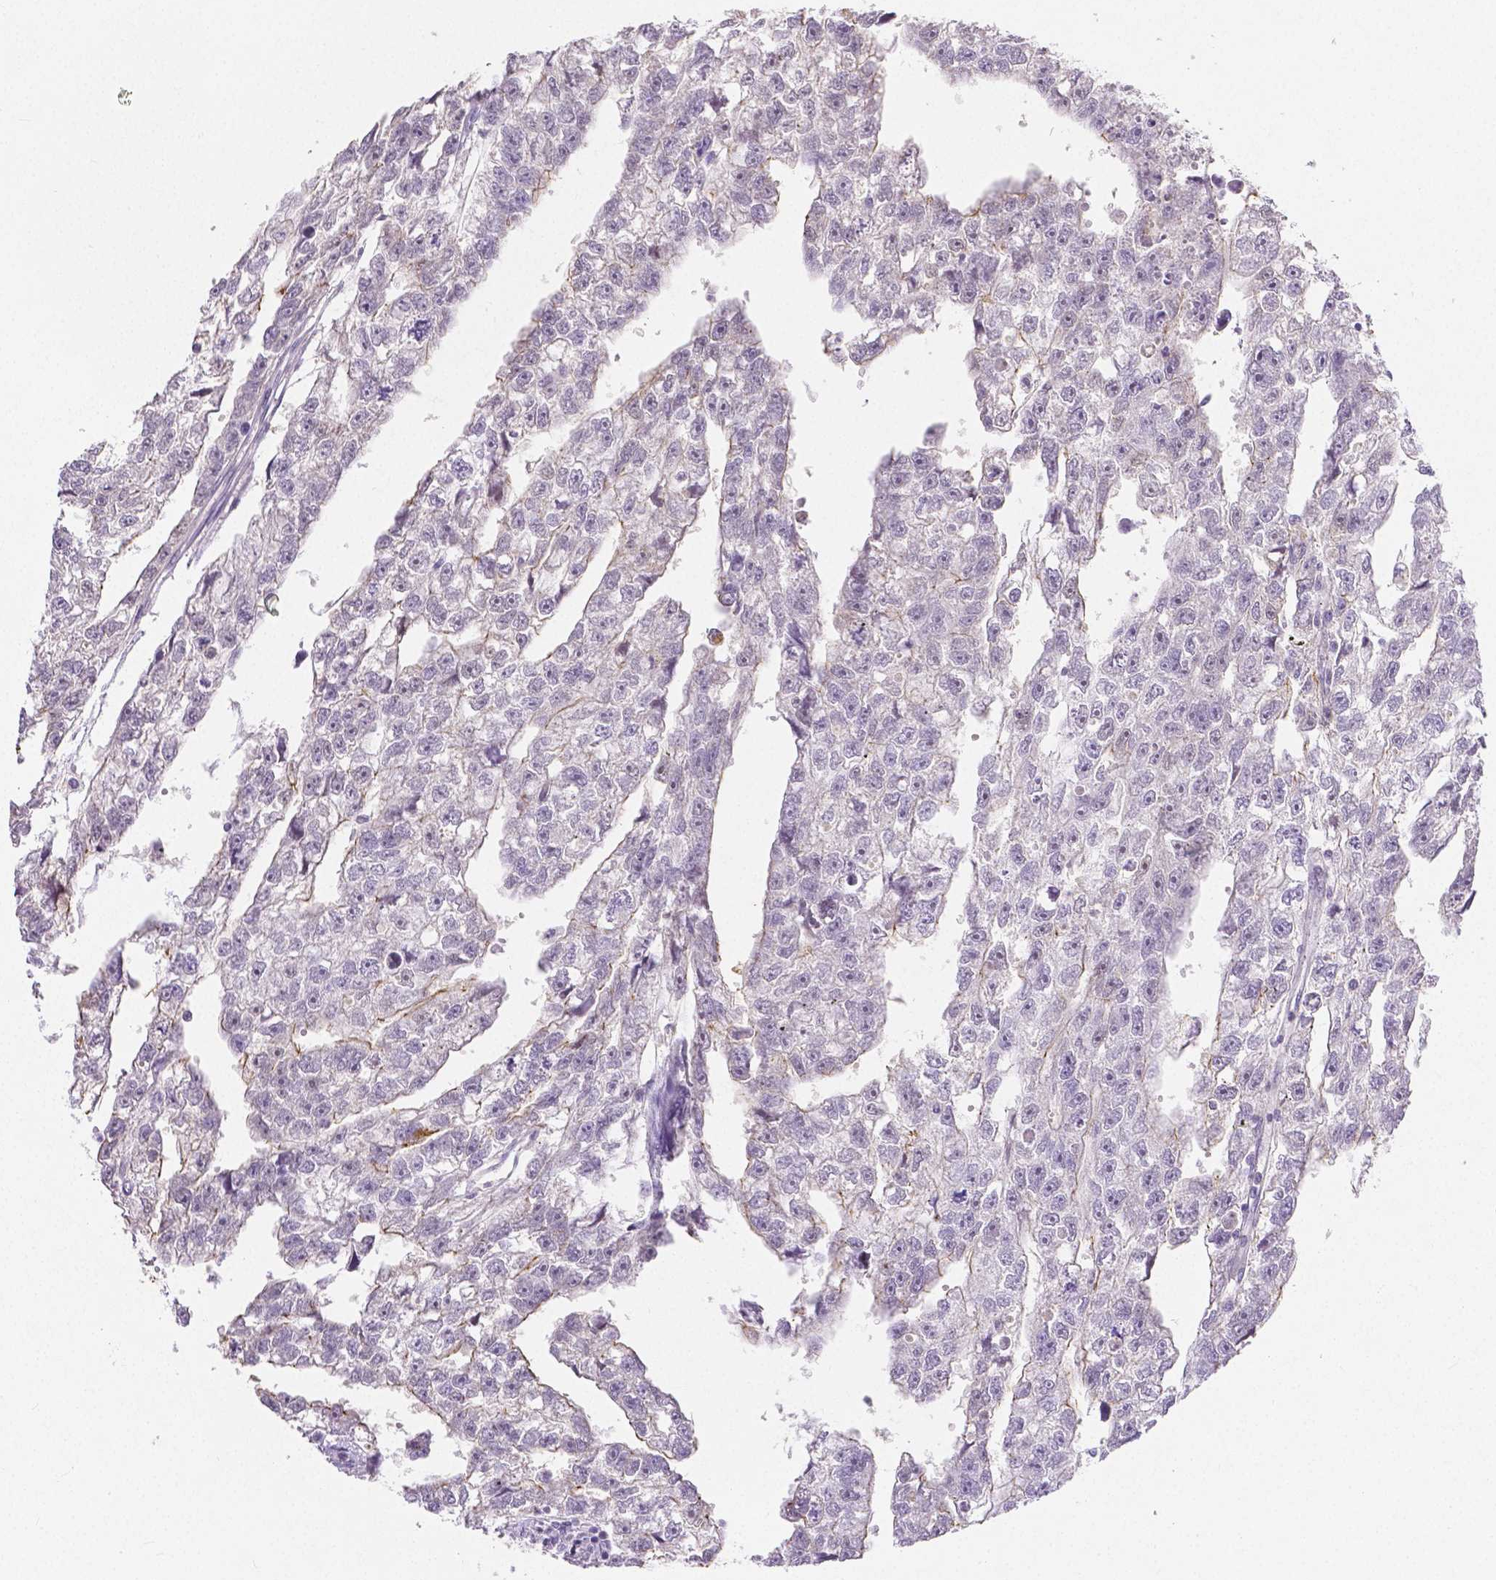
{"staining": {"intensity": "negative", "quantity": "none", "location": "none"}, "tissue": "testis cancer", "cell_type": "Tumor cells", "image_type": "cancer", "snomed": [{"axis": "morphology", "description": "Carcinoma, Embryonal, NOS"}, {"axis": "morphology", "description": "Teratoma, malignant, NOS"}, {"axis": "topography", "description": "Testis"}], "caption": "Testis malignant teratoma was stained to show a protein in brown. There is no significant expression in tumor cells.", "gene": "OCLN", "patient": {"sex": "male", "age": 44}}